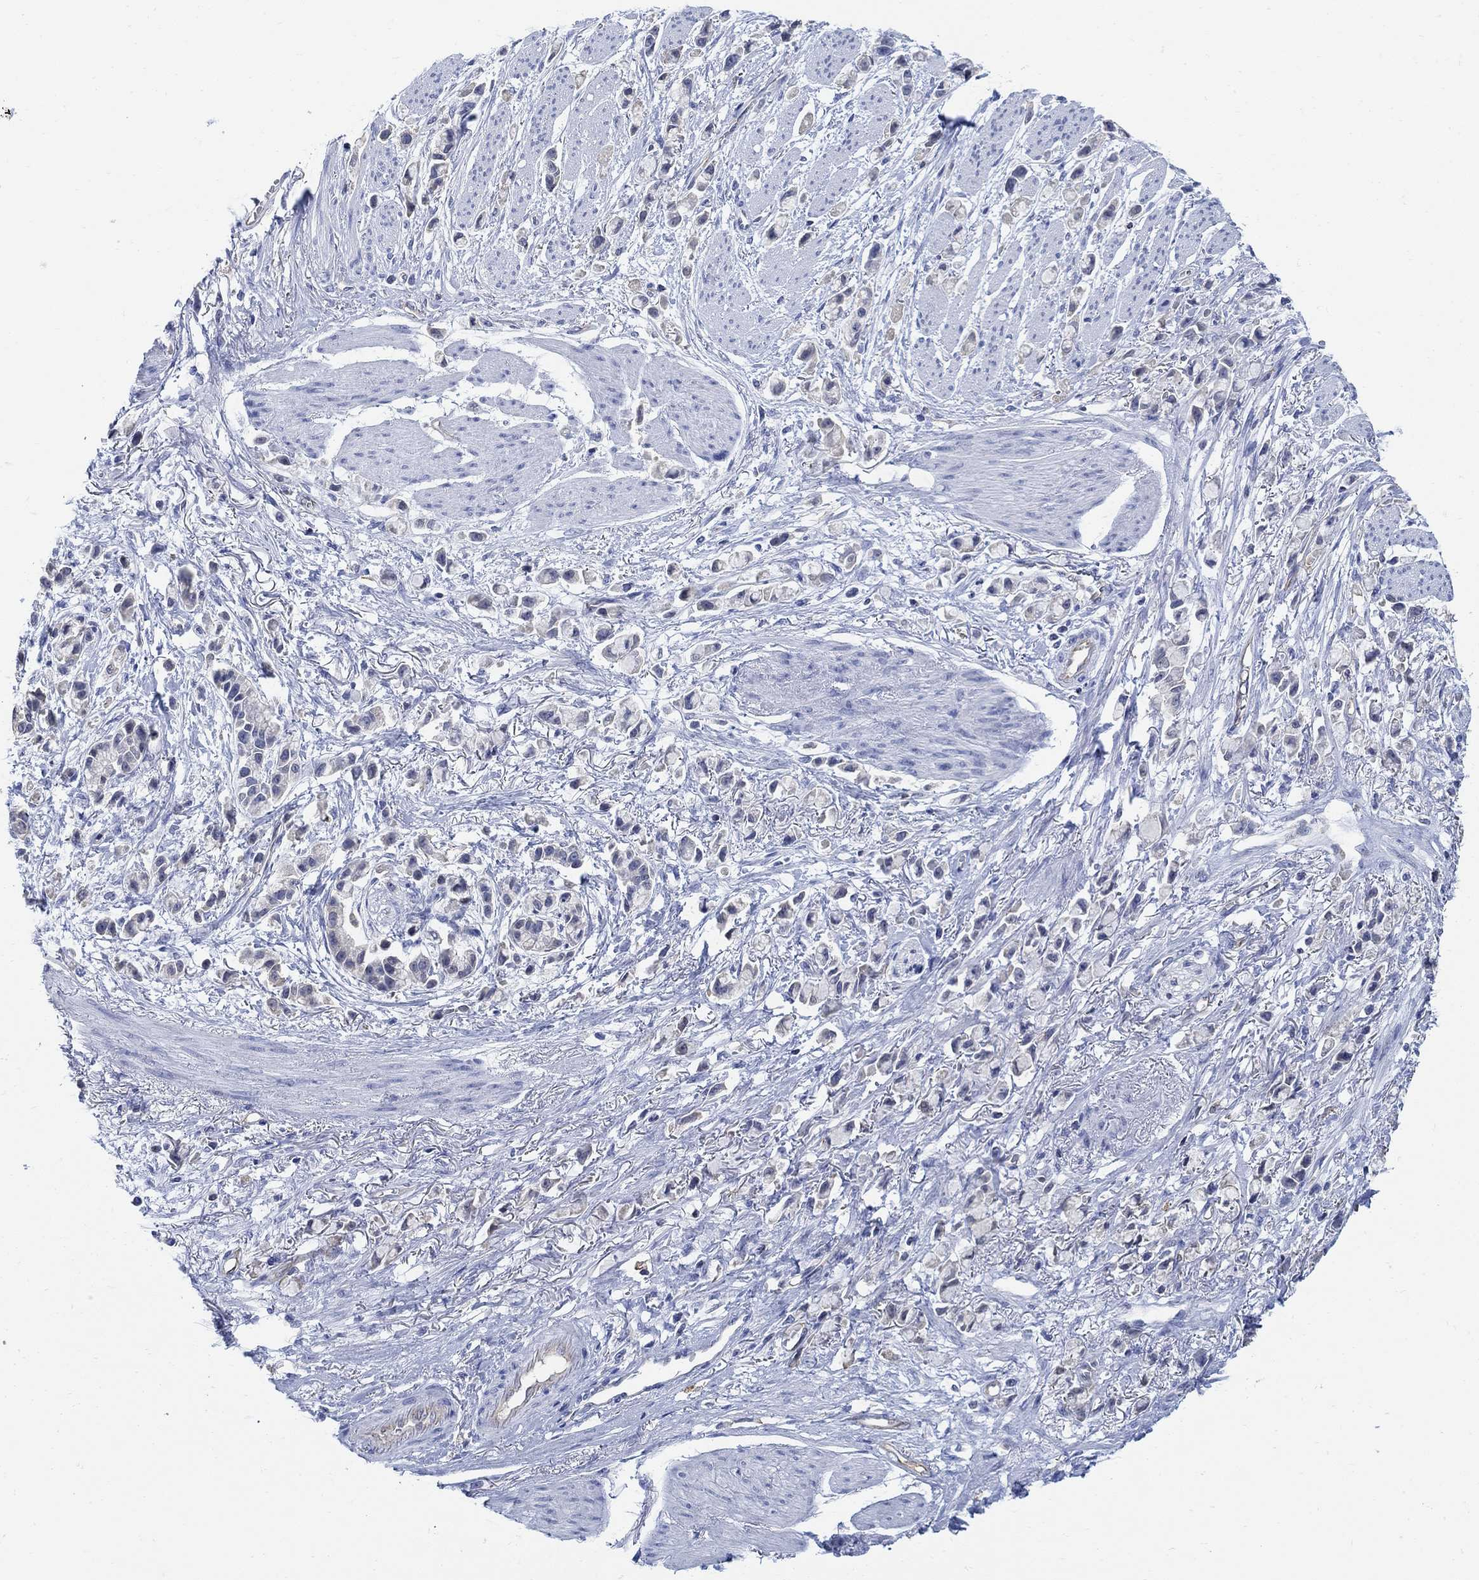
{"staining": {"intensity": "negative", "quantity": "none", "location": "none"}, "tissue": "stomach cancer", "cell_type": "Tumor cells", "image_type": "cancer", "snomed": [{"axis": "morphology", "description": "Adenocarcinoma, NOS"}, {"axis": "topography", "description": "Stomach"}], "caption": "Immunohistochemistry micrograph of stomach adenocarcinoma stained for a protein (brown), which reveals no expression in tumor cells.", "gene": "PHF21B", "patient": {"sex": "female", "age": 81}}